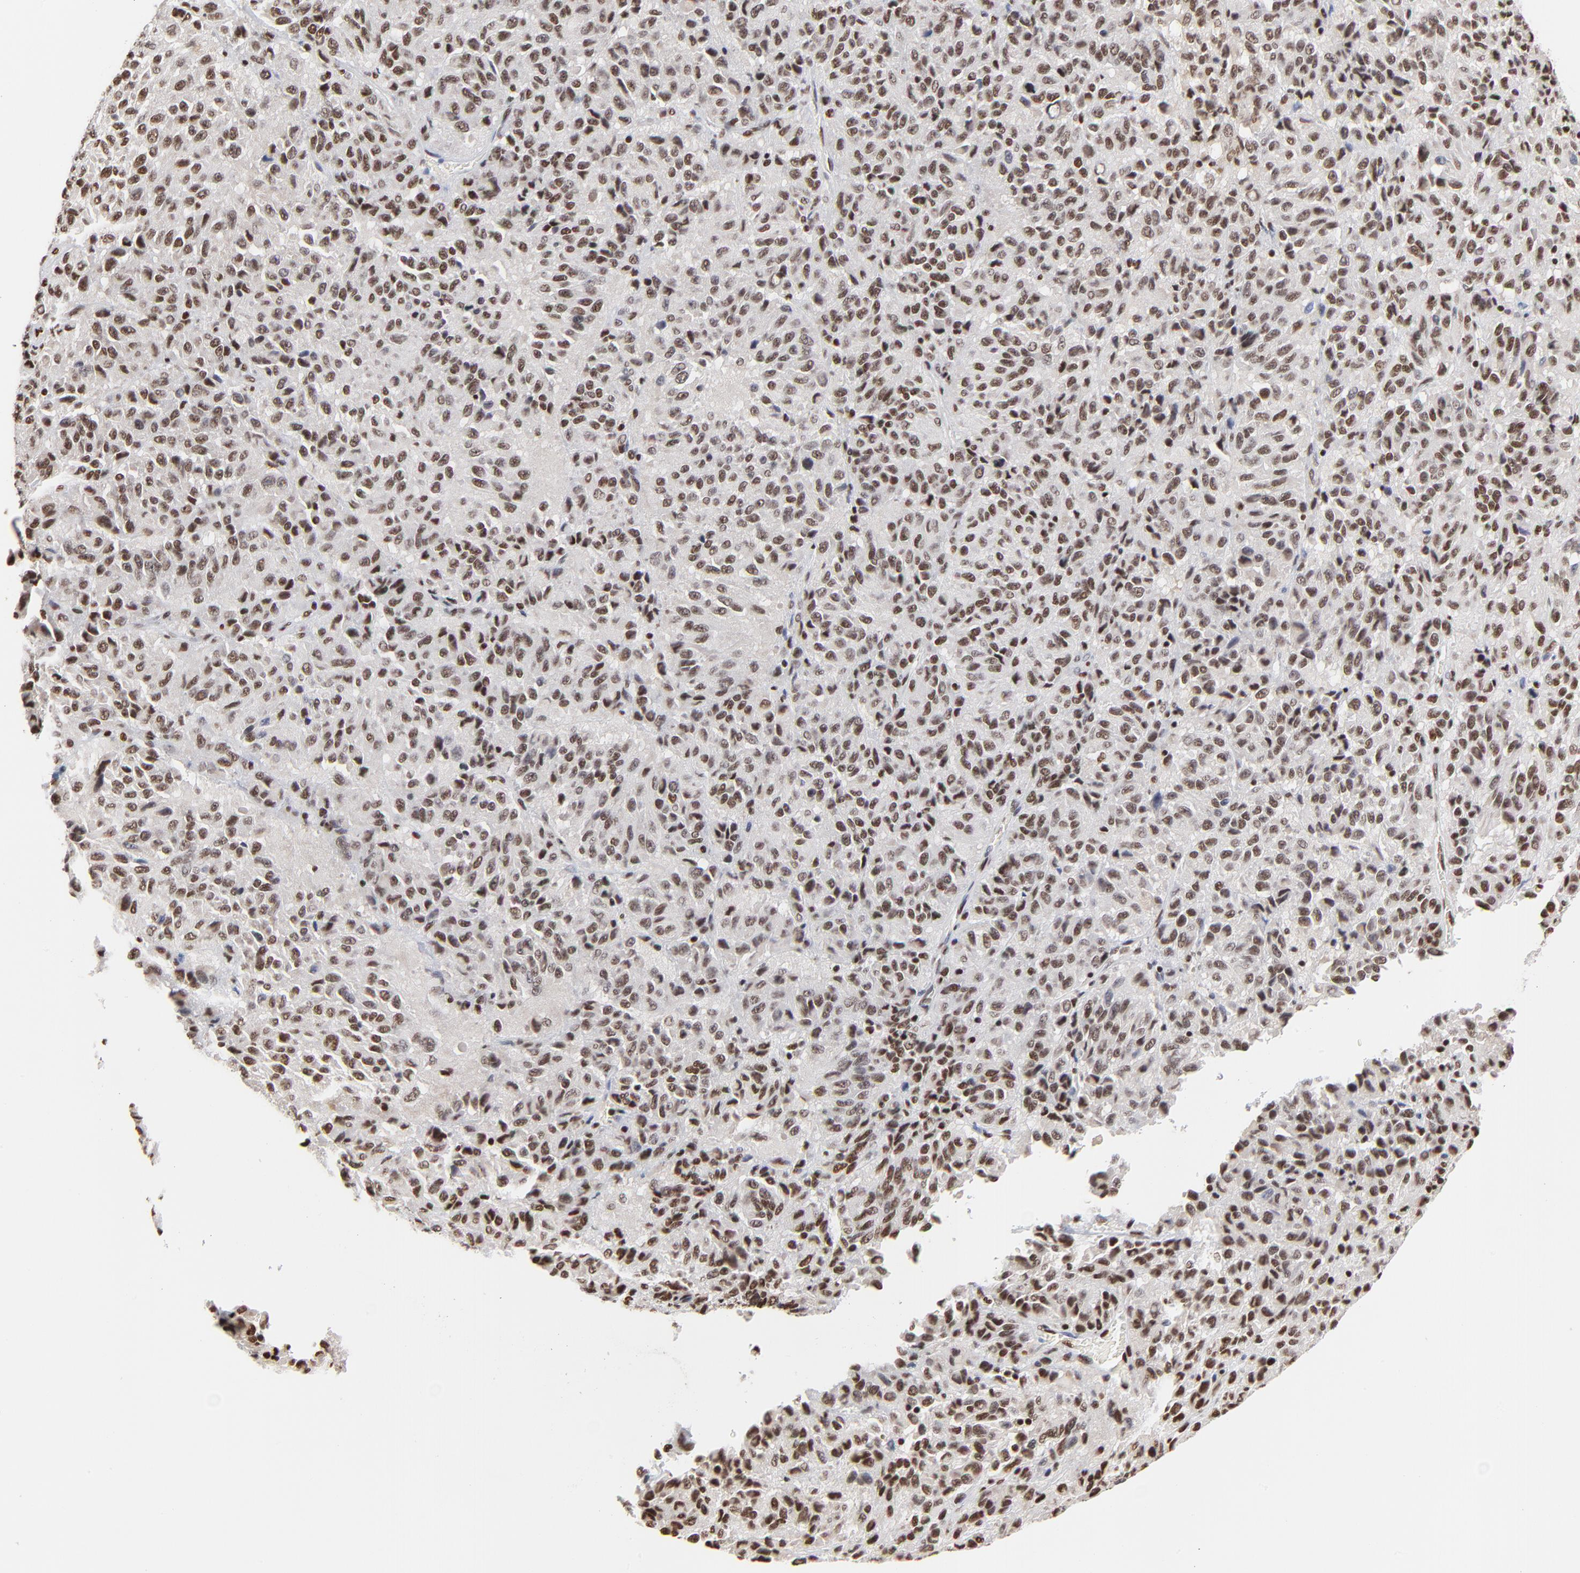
{"staining": {"intensity": "moderate", "quantity": ">75%", "location": "cytoplasmic/membranous,nuclear"}, "tissue": "melanoma", "cell_type": "Tumor cells", "image_type": "cancer", "snomed": [{"axis": "morphology", "description": "Malignant melanoma, Metastatic site"}, {"axis": "topography", "description": "Lung"}], "caption": "Protein staining exhibits moderate cytoplasmic/membranous and nuclear expression in about >75% of tumor cells in malignant melanoma (metastatic site).", "gene": "CREB1", "patient": {"sex": "male", "age": 64}}